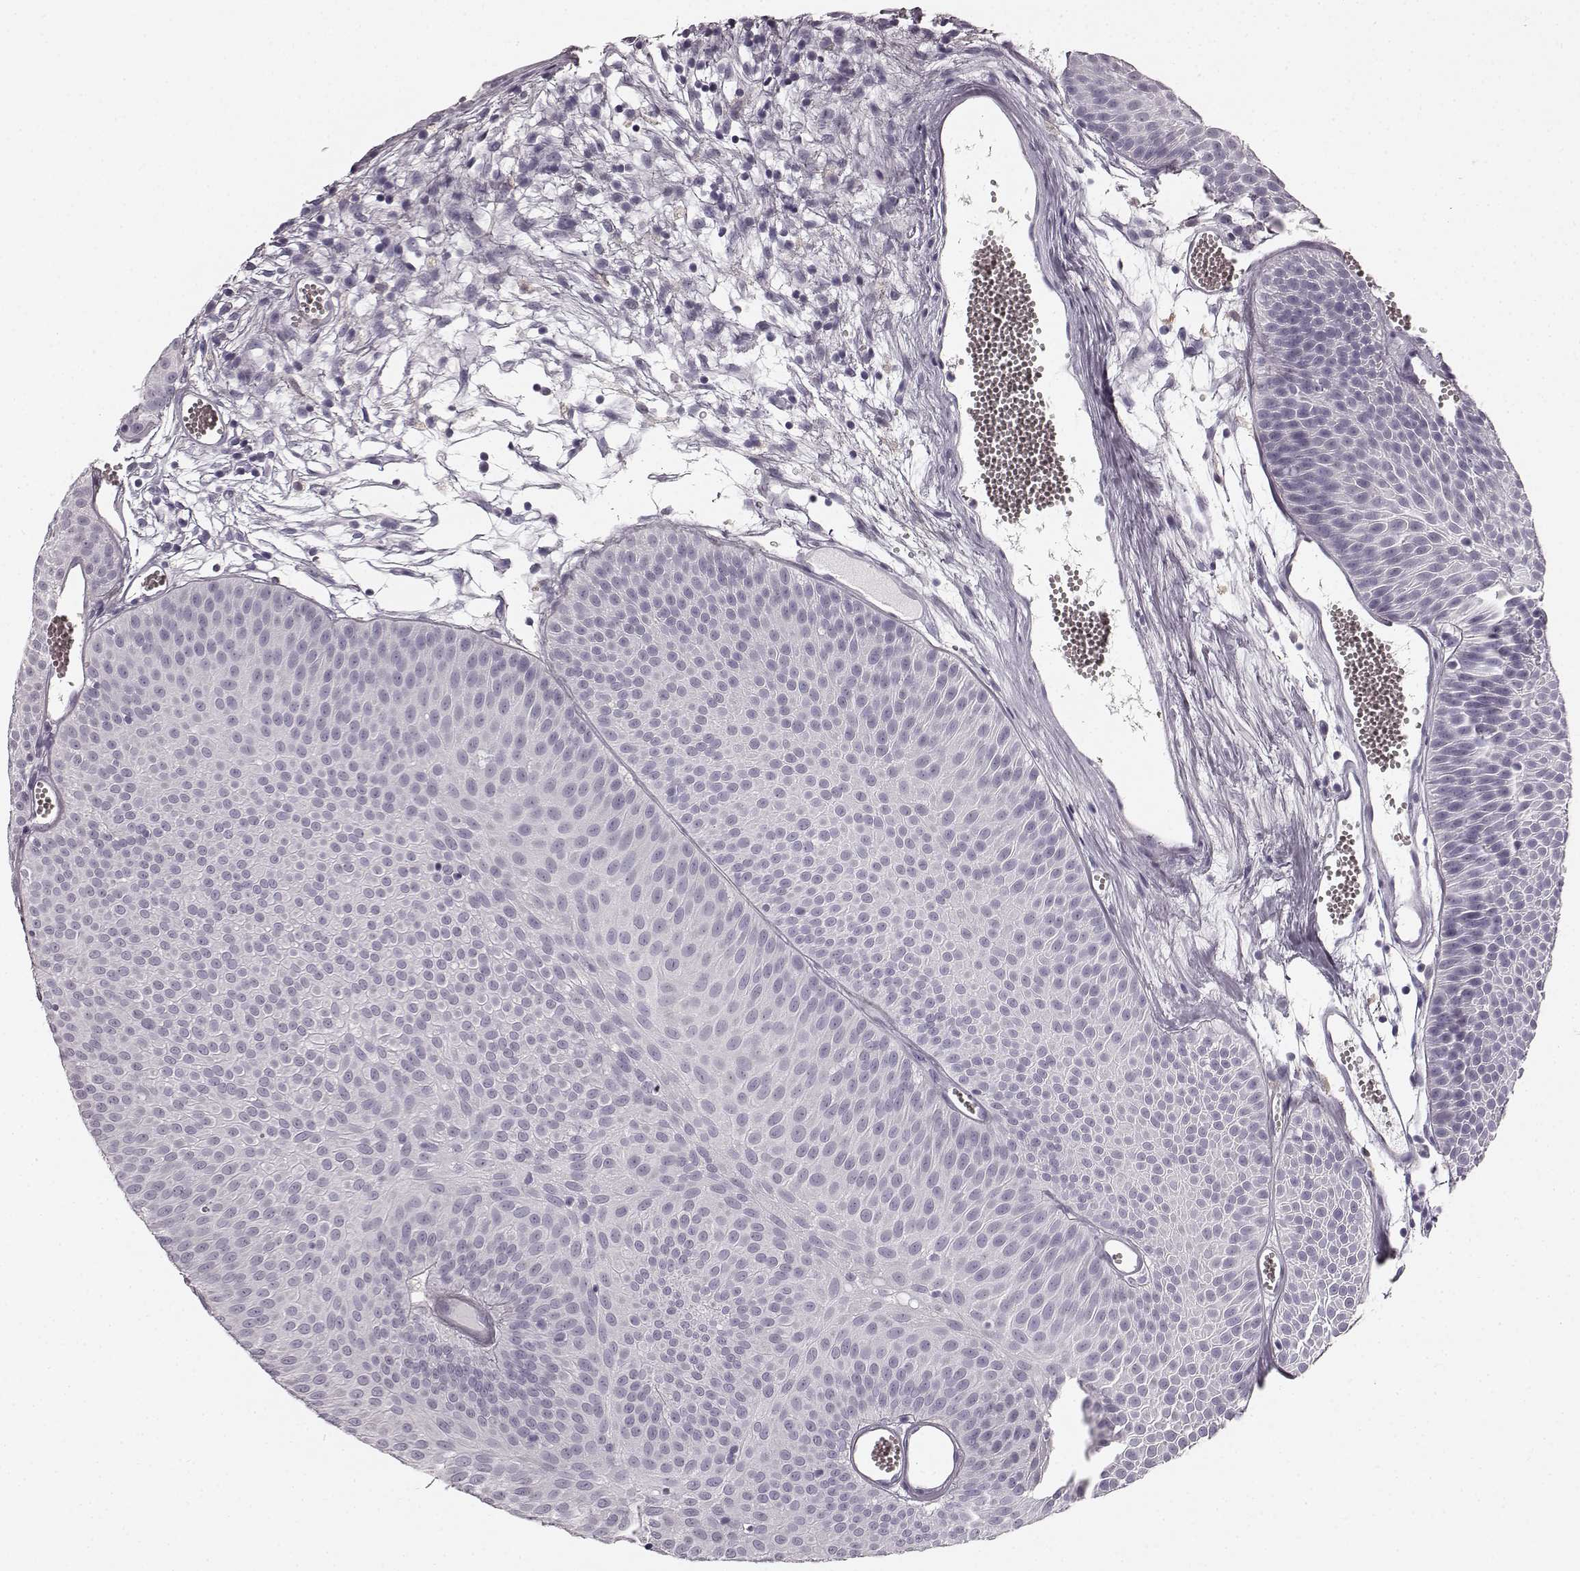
{"staining": {"intensity": "negative", "quantity": "none", "location": "none"}, "tissue": "urothelial cancer", "cell_type": "Tumor cells", "image_type": "cancer", "snomed": [{"axis": "morphology", "description": "Urothelial carcinoma, Low grade"}, {"axis": "topography", "description": "Urinary bladder"}], "caption": "Immunohistochemistry of human urothelial cancer shows no staining in tumor cells. (Stains: DAB immunohistochemistry (IHC) with hematoxylin counter stain, Microscopy: brightfield microscopy at high magnification).", "gene": "TMPRSS15", "patient": {"sex": "male", "age": 52}}